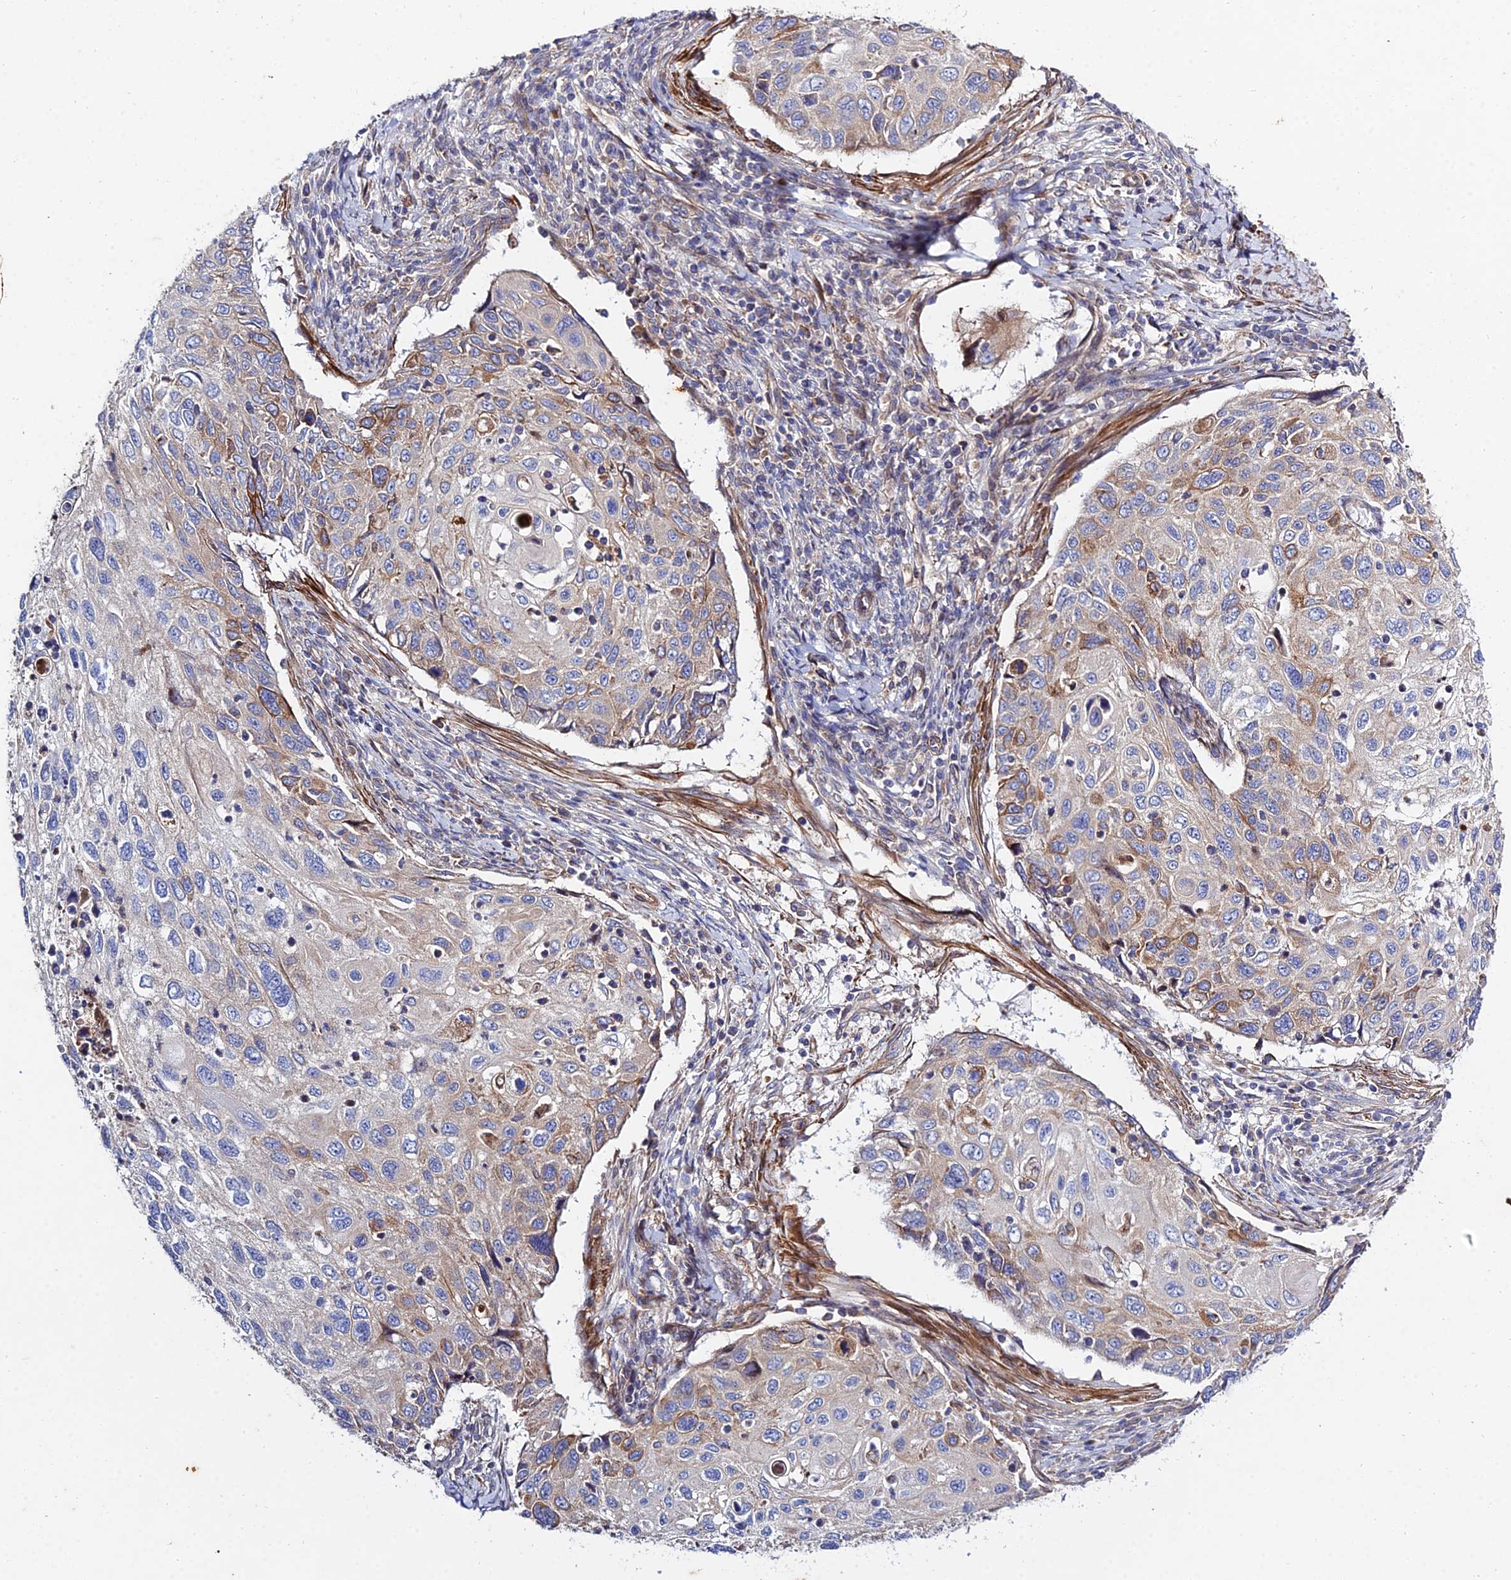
{"staining": {"intensity": "moderate", "quantity": "<25%", "location": "cytoplasmic/membranous"}, "tissue": "cervical cancer", "cell_type": "Tumor cells", "image_type": "cancer", "snomed": [{"axis": "morphology", "description": "Squamous cell carcinoma, NOS"}, {"axis": "topography", "description": "Cervix"}], "caption": "Immunohistochemical staining of cervical squamous cell carcinoma shows low levels of moderate cytoplasmic/membranous staining in about <25% of tumor cells. The staining was performed using DAB (3,3'-diaminobenzidine) to visualize the protein expression in brown, while the nuclei were stained in blue with hematoxylin (Magnification: 20x).", "gene": "ARL6IP1", "patient": {"sex": "female", "age": 70}}